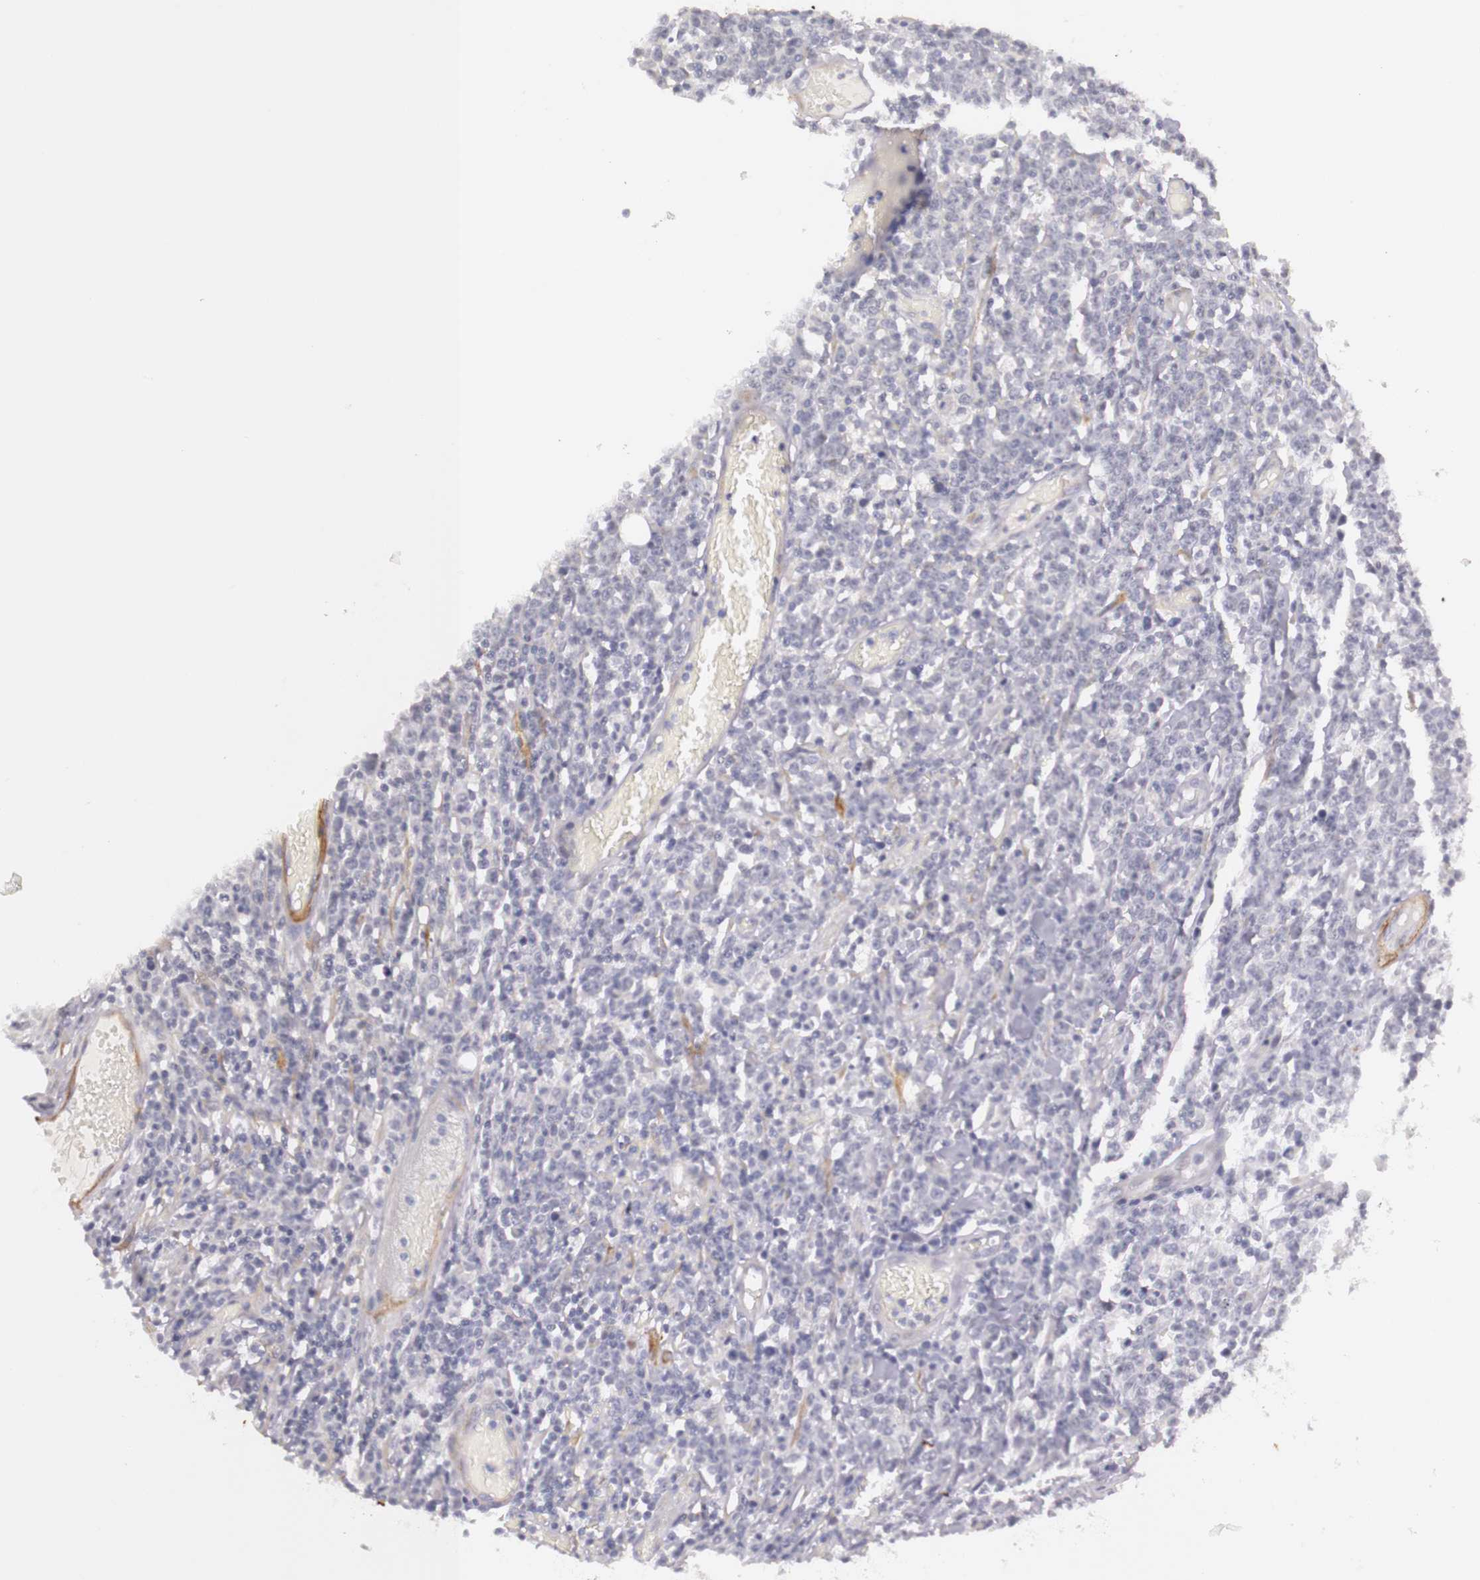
{"staining": {"intensity": "negative", "quantity": "none", "location": "none"}, "tissue": "lymphoma", "cell_type": "Tumor cells", "image_type": "cancer", "snomed": [{"axis": "morphology", "description": "Malignant lymphoma, non-Hodgkin's type, High grade"}, {"axis": "topography", "description": "Colon"}], "caption": "DAB immunohistochemical staining of human lymphoma reveals no significant positivity in tumor cells. Nuclei are stained in blue.", "gene": "CNTN2", "patient": {"sex": "male", "age": 82}}